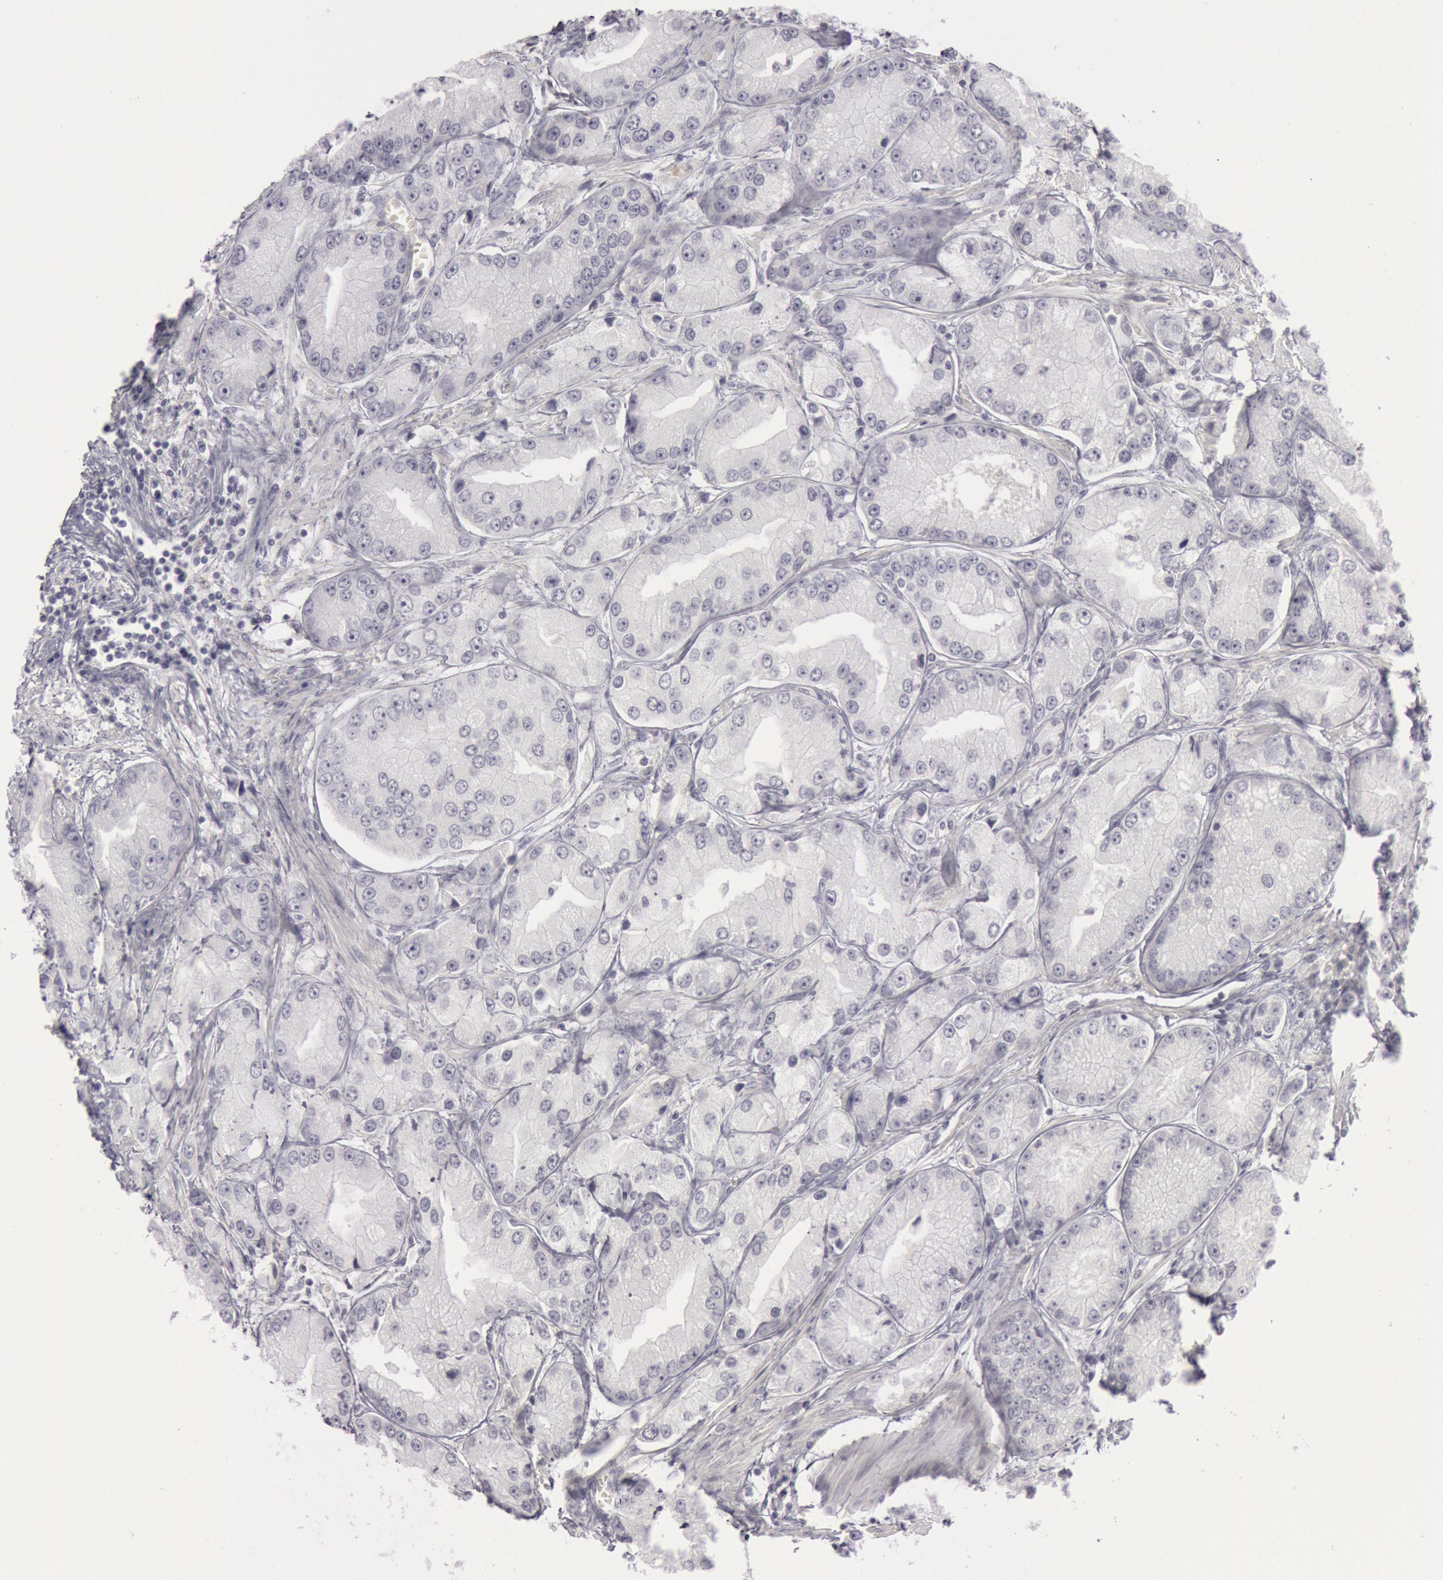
{"staining": {"intensity": "negative", "quantity": "none", "location": "none"}, "tissue": "prostate cancer", "cell_type": "Tumor cells", "image_type": "cancer", "snomed": [{"axis": "morphology", "description": "Adenocarcinoma, Medium grade"}, {"axis": "topography", "description": "Prostate"}], "caption": "There is no significant positivity in tumor cells of prostate adenocarcinoma (medium-grade).", "gene": "KRT16", "patient": {"sex": "male", "age": 72}}